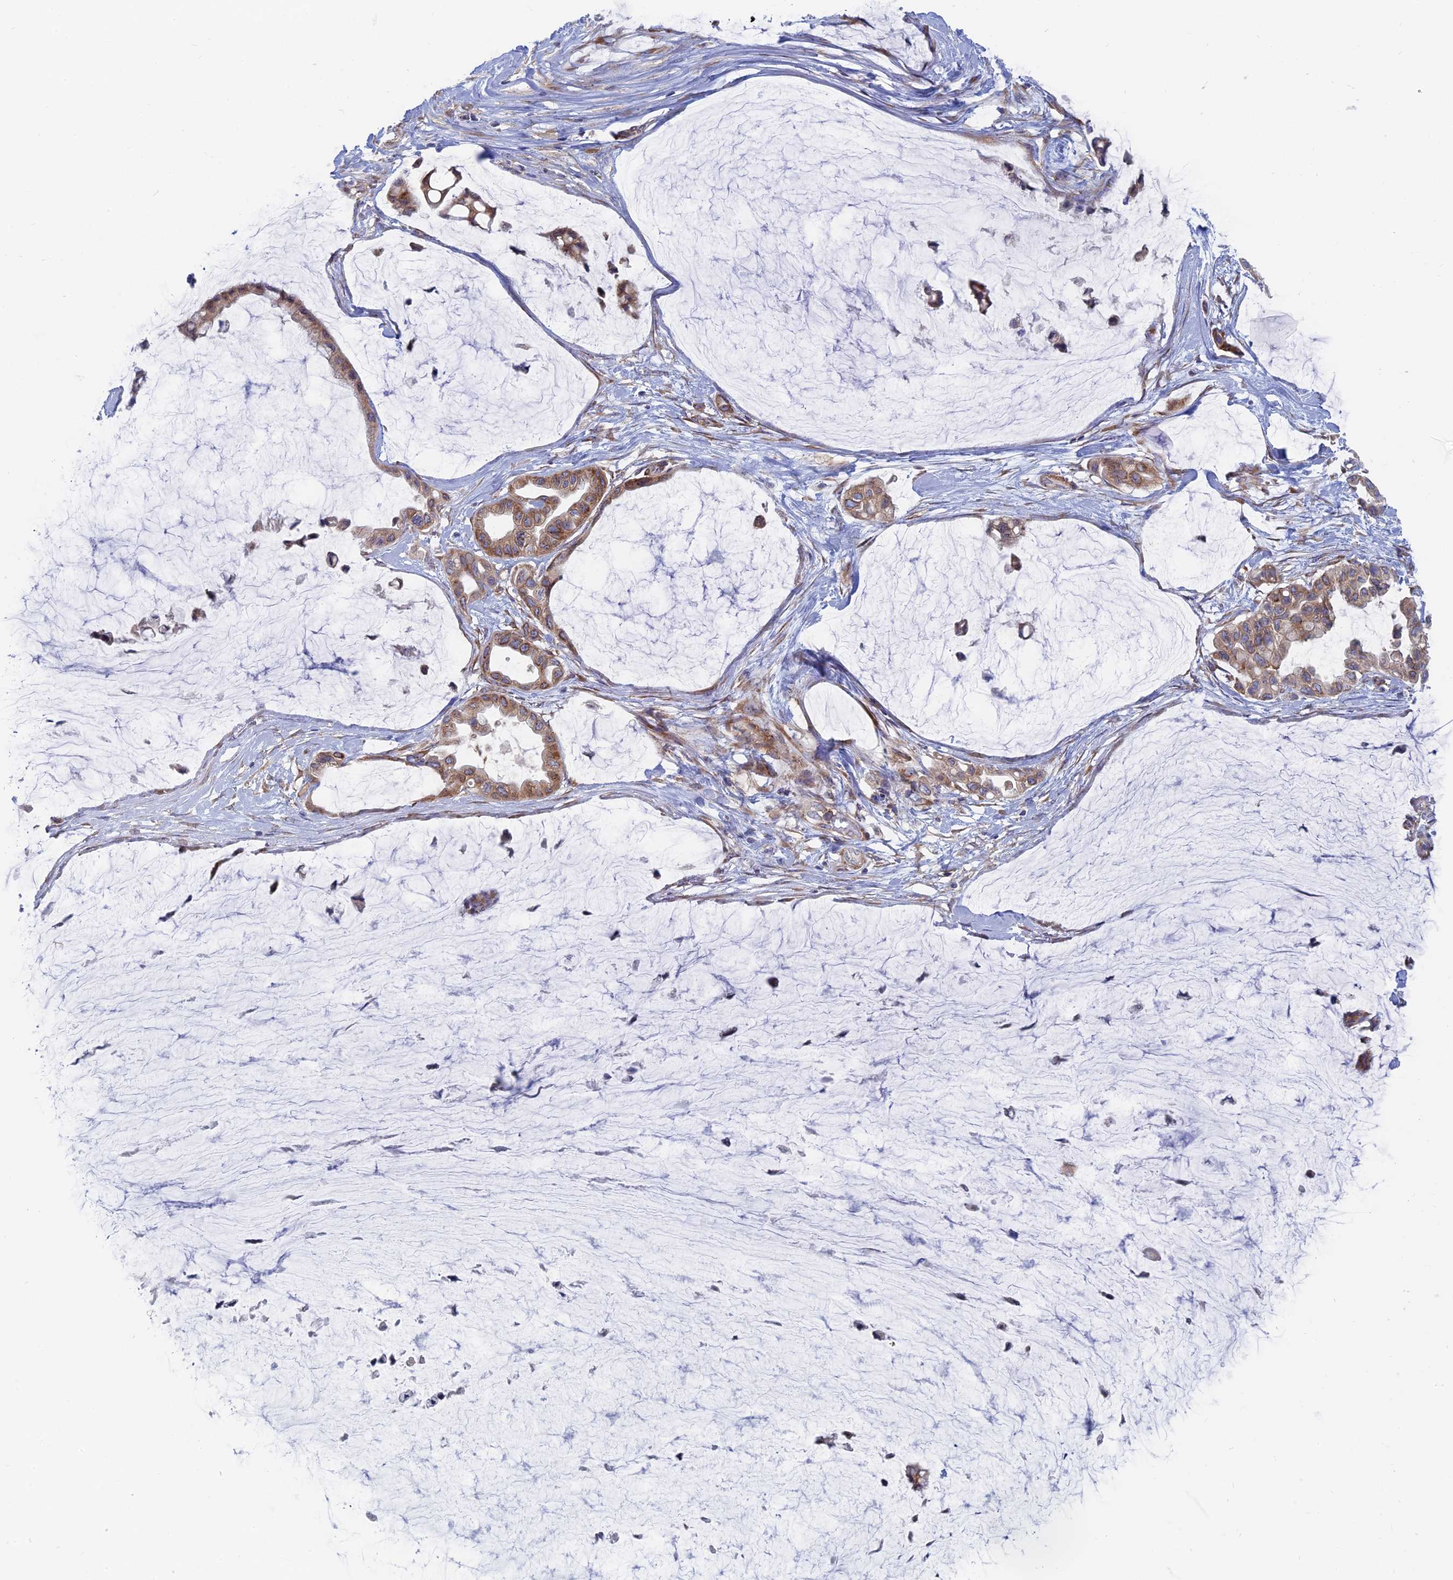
{"staining": {"intensity": "moderate", "quantity": ">75%", "location": "cytoplasmic/membranous"}, "tissue": "ovarian cancer", "cell_type": "Tumor cells", "image_type": "cancer", "snomed": [{"axis": "morphology", "description": "Cystadenocarcinoma, mucinous, NOS"}, {"axis": "topography", "description": "Ovary"}], "caption": "Ovarian mucinous cystadenocarcinoma stained with DAB (3,3'-diaminobenzidine) immunohistochemistry exhibits medium levels of moderate cytoplasmic/membranous positivity in approximately >75% of tumor cells.", "gene": "TBC1D30", "patient": {"sex": "female", "age": 39}}